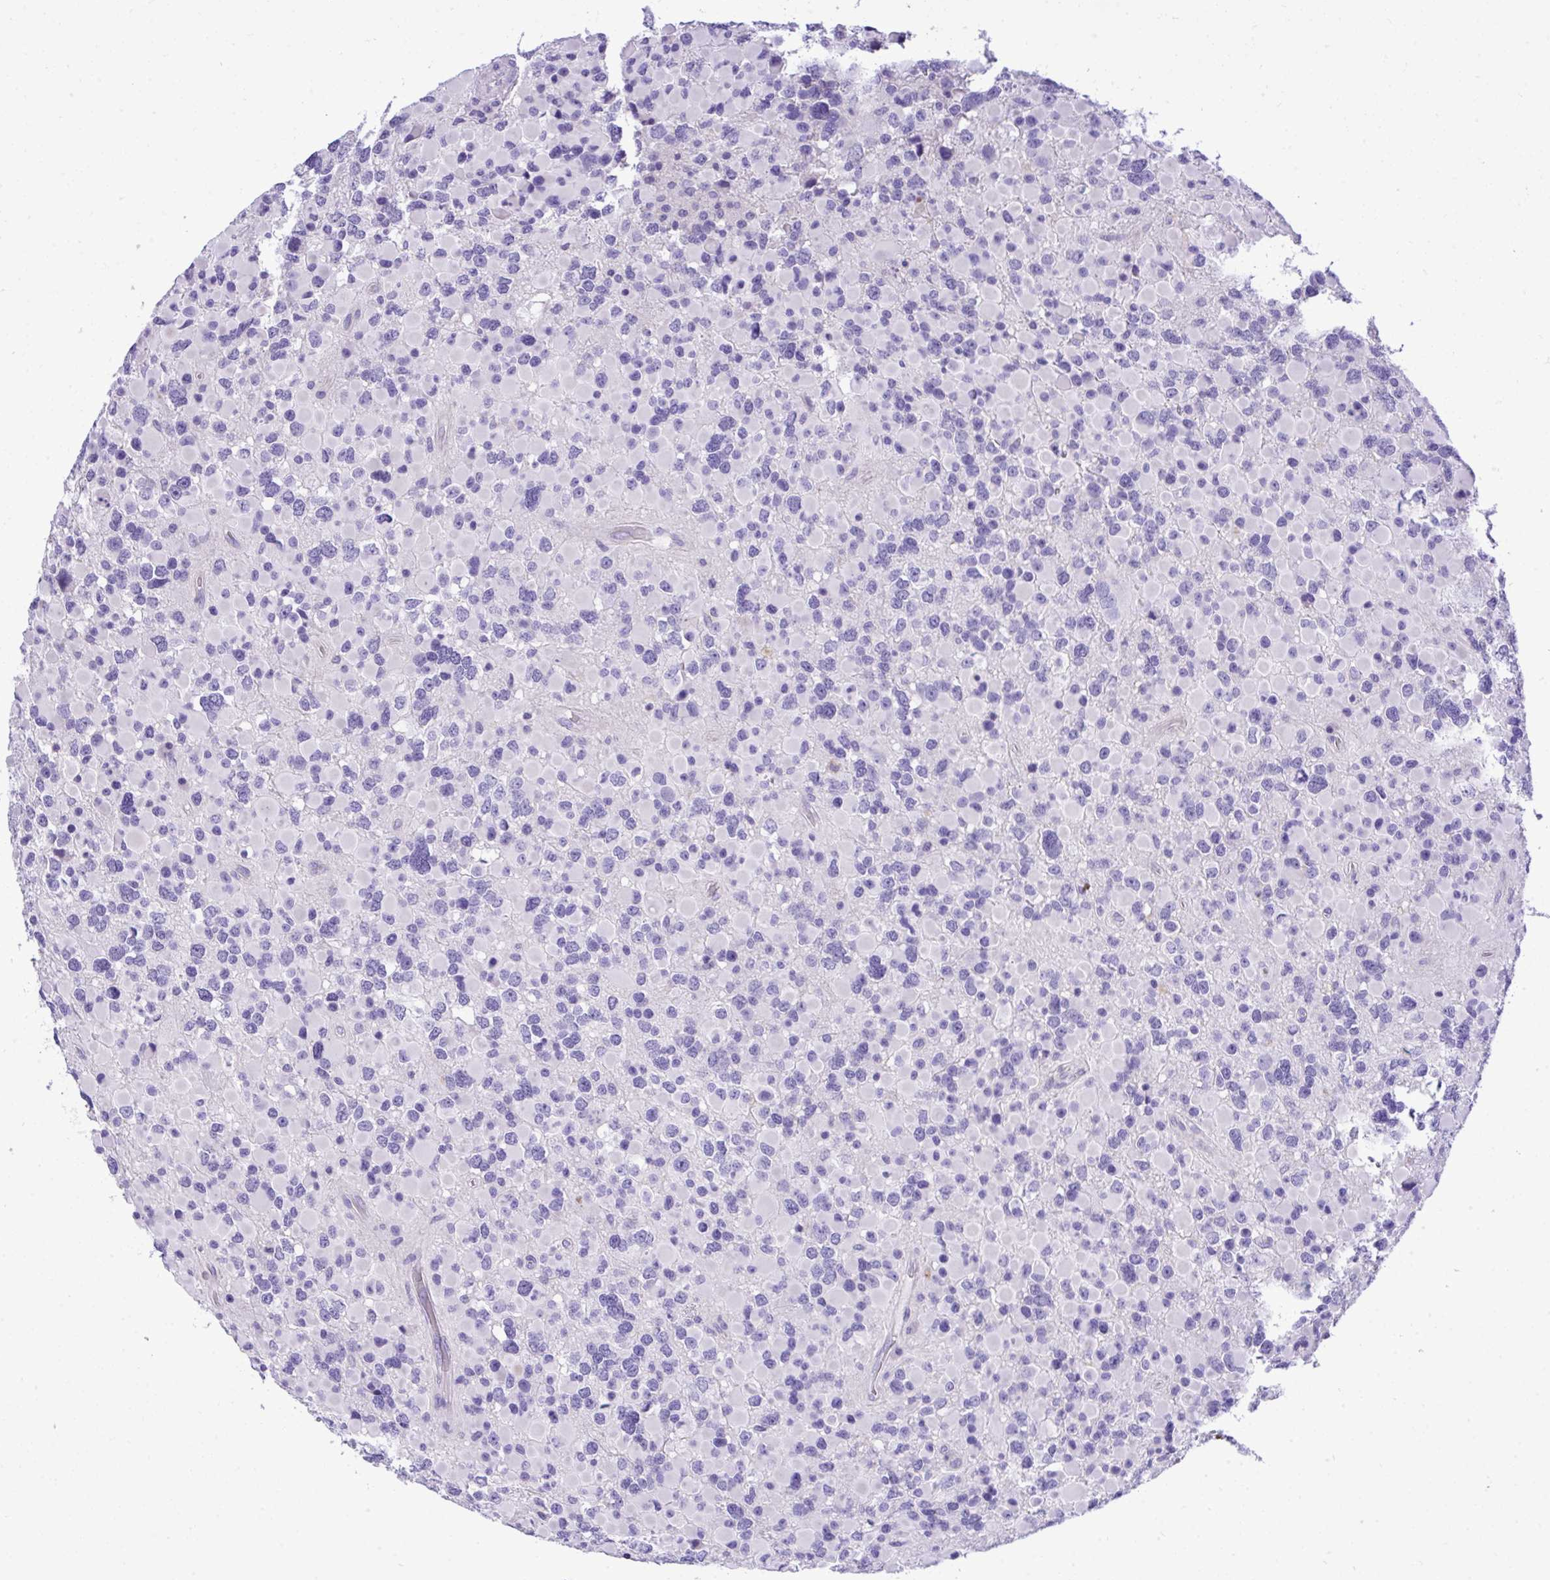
{"staining": {"intensity": "negative", "quantity": "none", "location": "none"}, "tissue": "glioma", "cell_type": "Tumor cells", "image_type": "cancer", "snomed": [{"axis": "morphology", "description": "Glioma, malignant, High grade"}, {"axis": "topography", "description": "Brain"}], "caption": "IHC image of neoplastic tissue: high-grade glioma (malignant) stained with DAB (3,3'-diaminobenzidine) demonstrates no significant protein expression in tumor cells.", "gene": "ST6GALNAC3", "patient": {"sex": "female", "age": 40}}